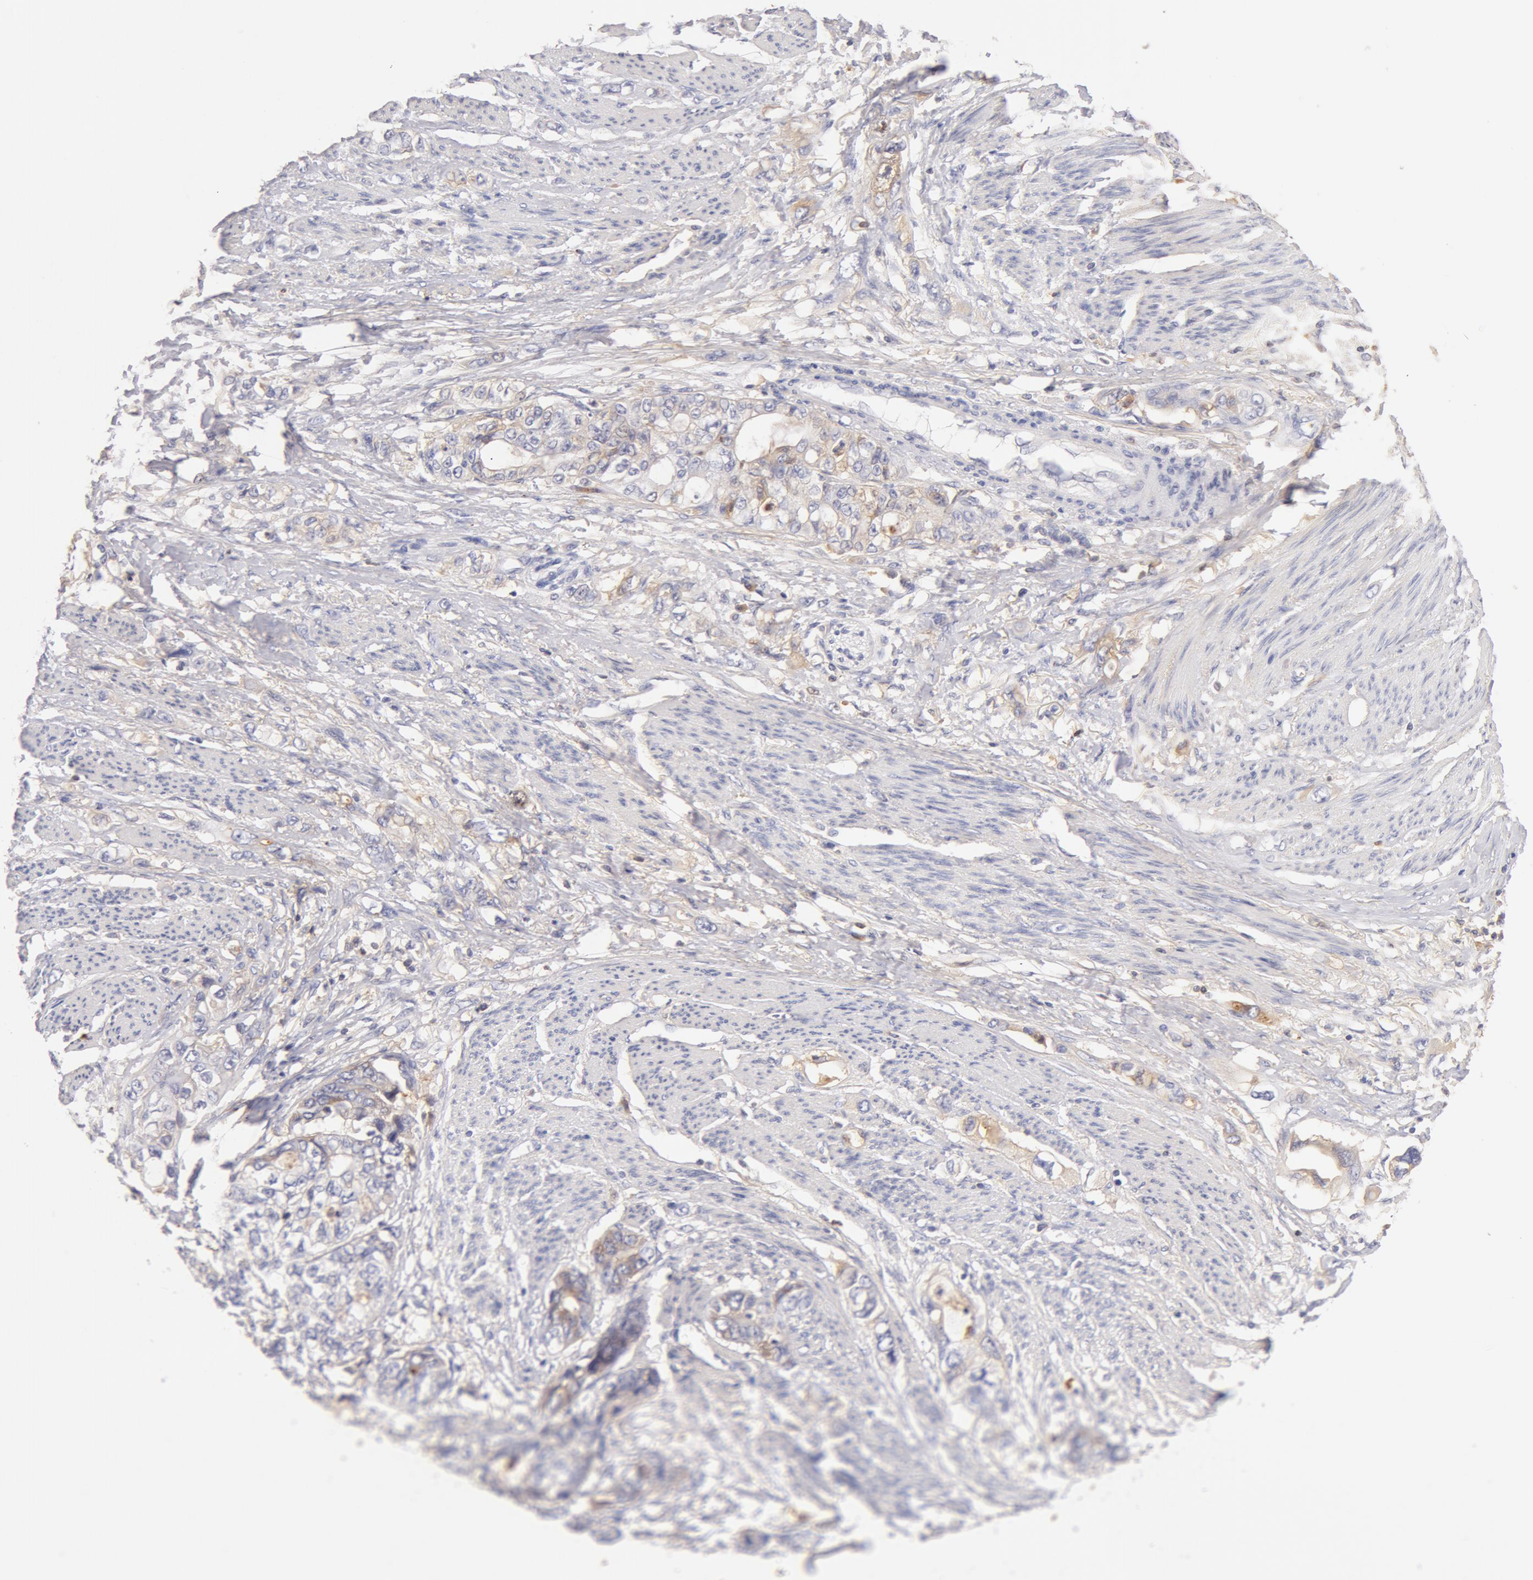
{"staining": {"intensity": "weak", "quantity": "<25%", "location": "cytoplasmic/membranous"}, "tissue": "stomach cancer", "cell_type": "Tumor cells", "image_type": "cancer", "snomed": [{"axis": "morphology", "description": "Adenocarcinoma, NOS"}, {"axis": "topography", "description": "Stomach, upper"}], "caption": "DAB immunohistochemical staining of stomach cancer (adenocarcinoma) demonstrates no significant staining in tumor cells. (DAB (3,3'-diaminobenzidine) immunohistochemistry, high magnification).", "gene": "GC", "patient": {"sex": "female", "age": 52}}